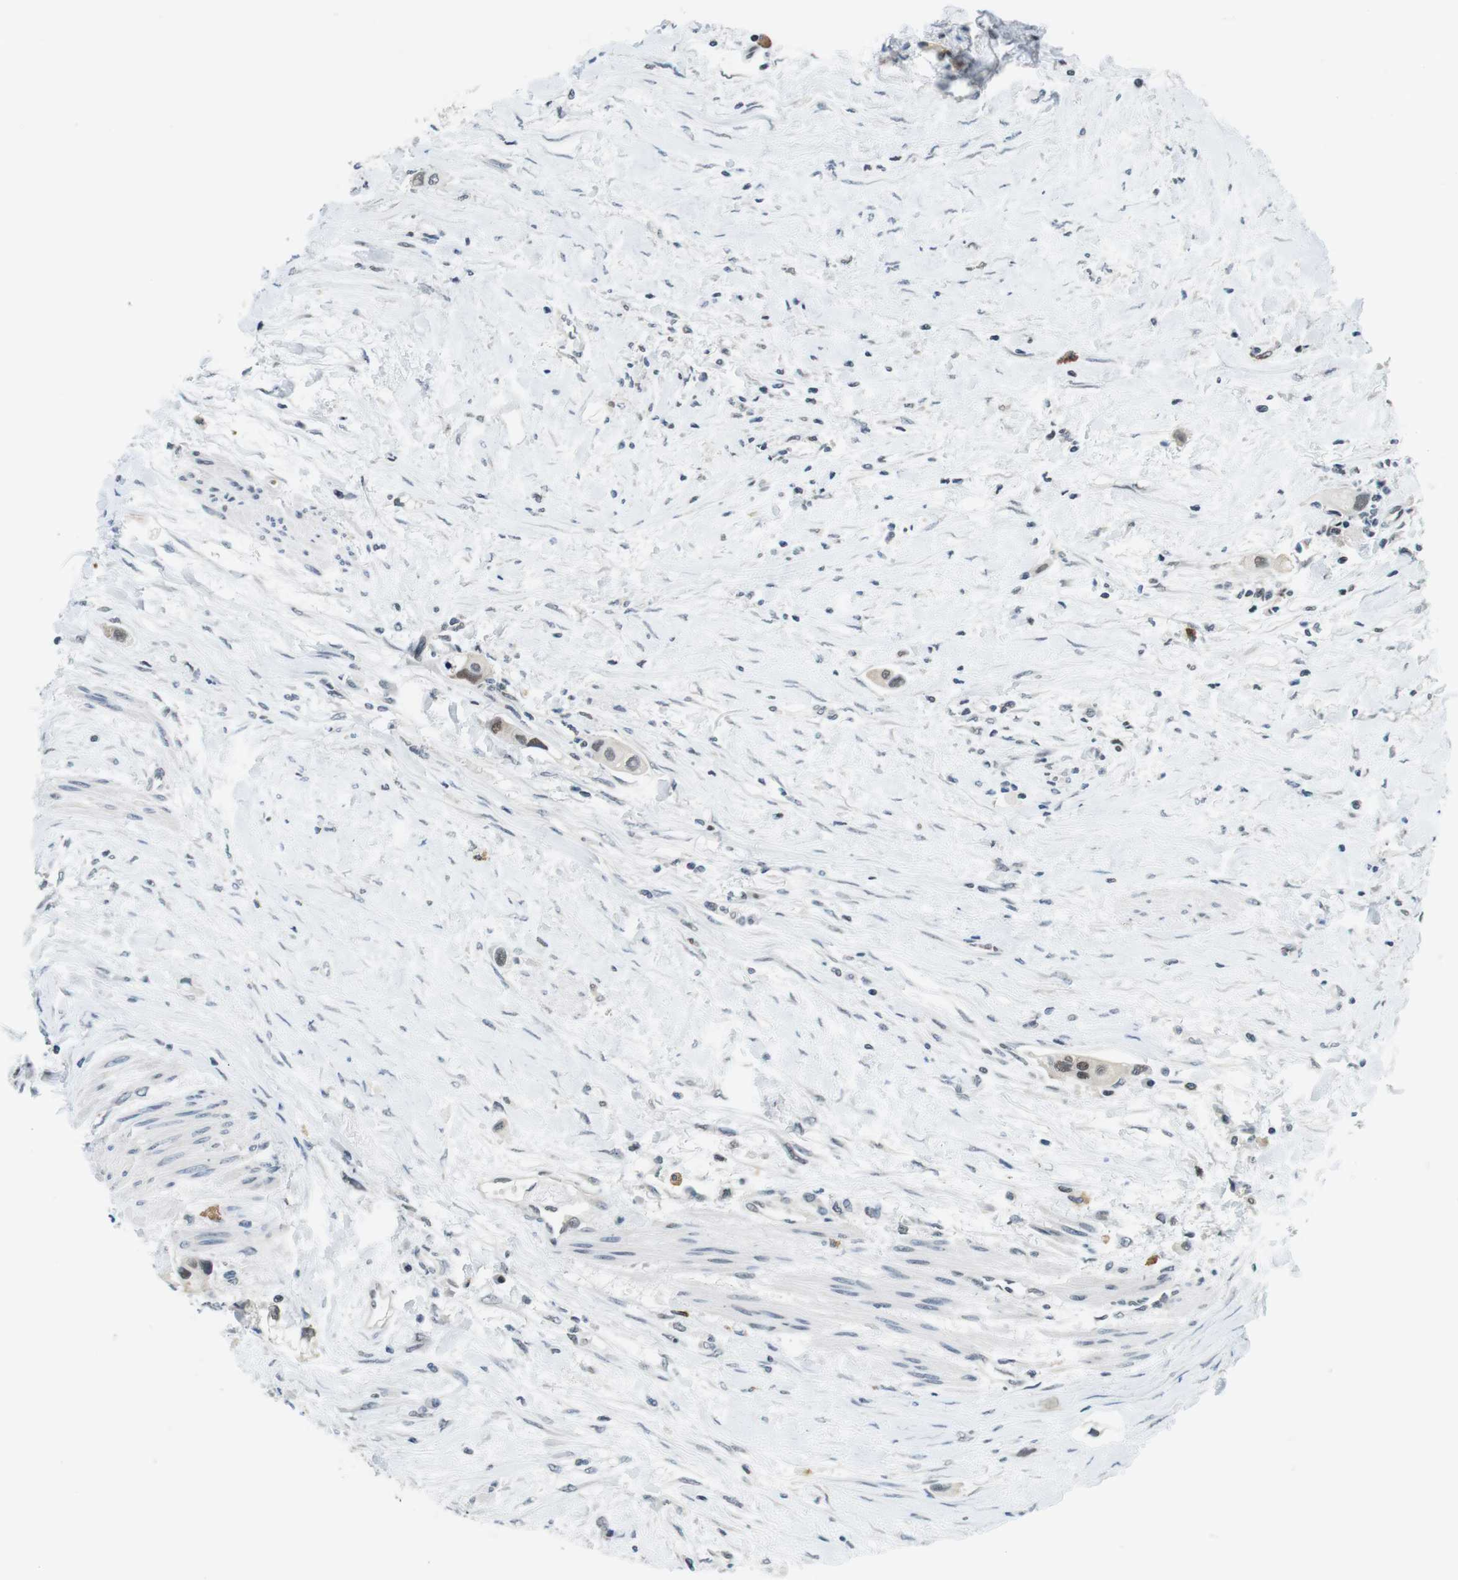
{"staining": {"intensity": "weak", "quantity": "<25%", "location": "nuclear"}, "tissue": "urothelial cancer", "cell_type": "Tumor cells", "image_type": "cancer", "snomed": [{"axis": "morphology", "description": "Urothelial carcinoma, High grade"}, {"axis": "topography", "description": "Urinary bladder"}], "caption": "Image shows no protein expression in tumor cells of high-grade urothelial carcinoma tissue.", "gene": "NEK4", "patient": {"sex": "female", "age": 56}}